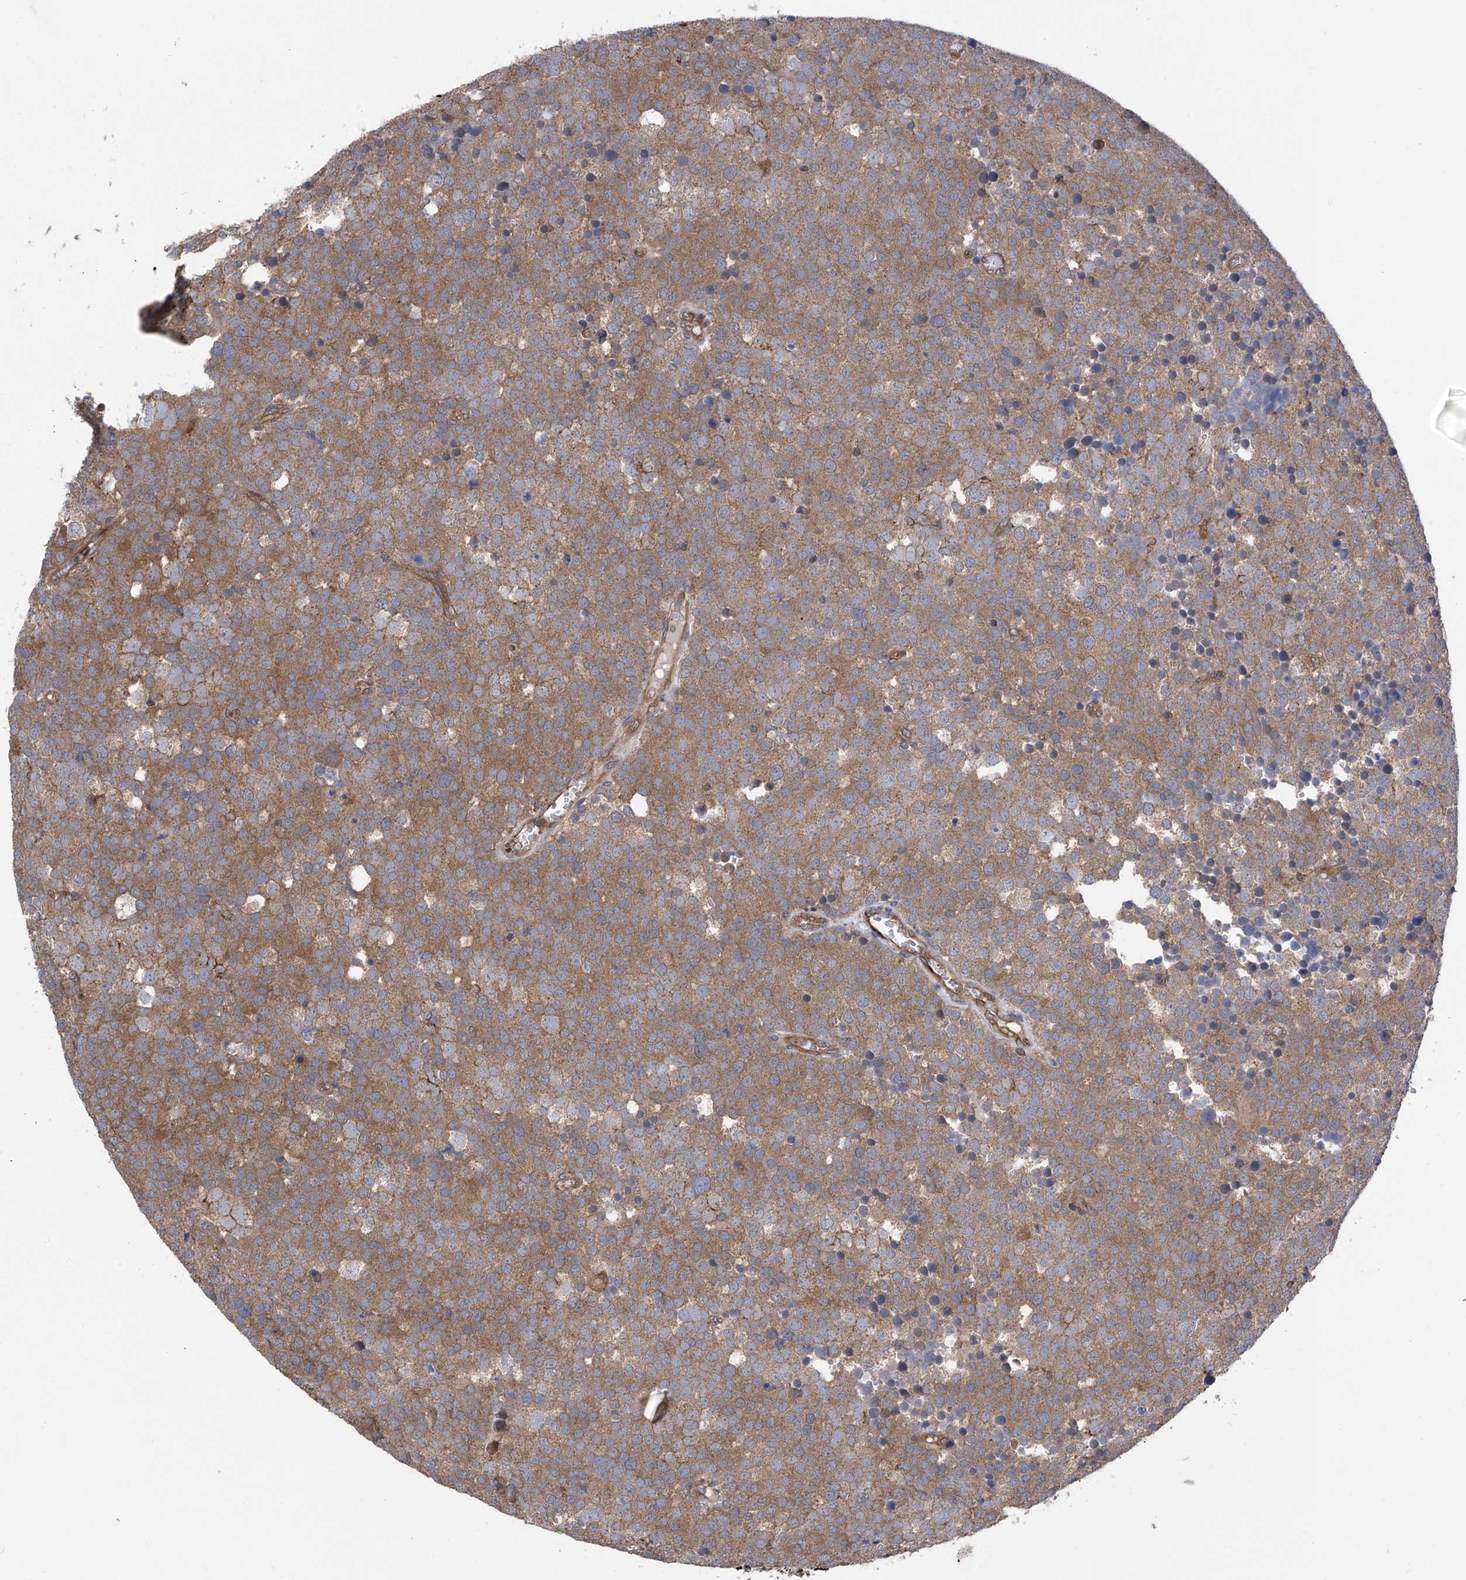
{"staining": {"intensity": "moderate", "quantity": ">75%", "location": "cytoplasmic/membranous"}, "tissue": "testis cancer", "cell_type": "Tumor cells", "image_type": "cancer", "snomed": [{"axis": "morphology", "description": "Seminoma, NOS"}, {"axis": "topography", "description": "Testis"}], "caption": "Immunohistochemistry histopathology image of neoplastic tissue: testis seminoma stained using immunohistochemistry displays medium levels of moderate protein expression localized specifically in the cytoplasmic/membranous of tumor cells, appearing as a cytoplasmic/membranous brown color.", "gene": "CHPF", "patient": {"sex": "male", "age": 71}}